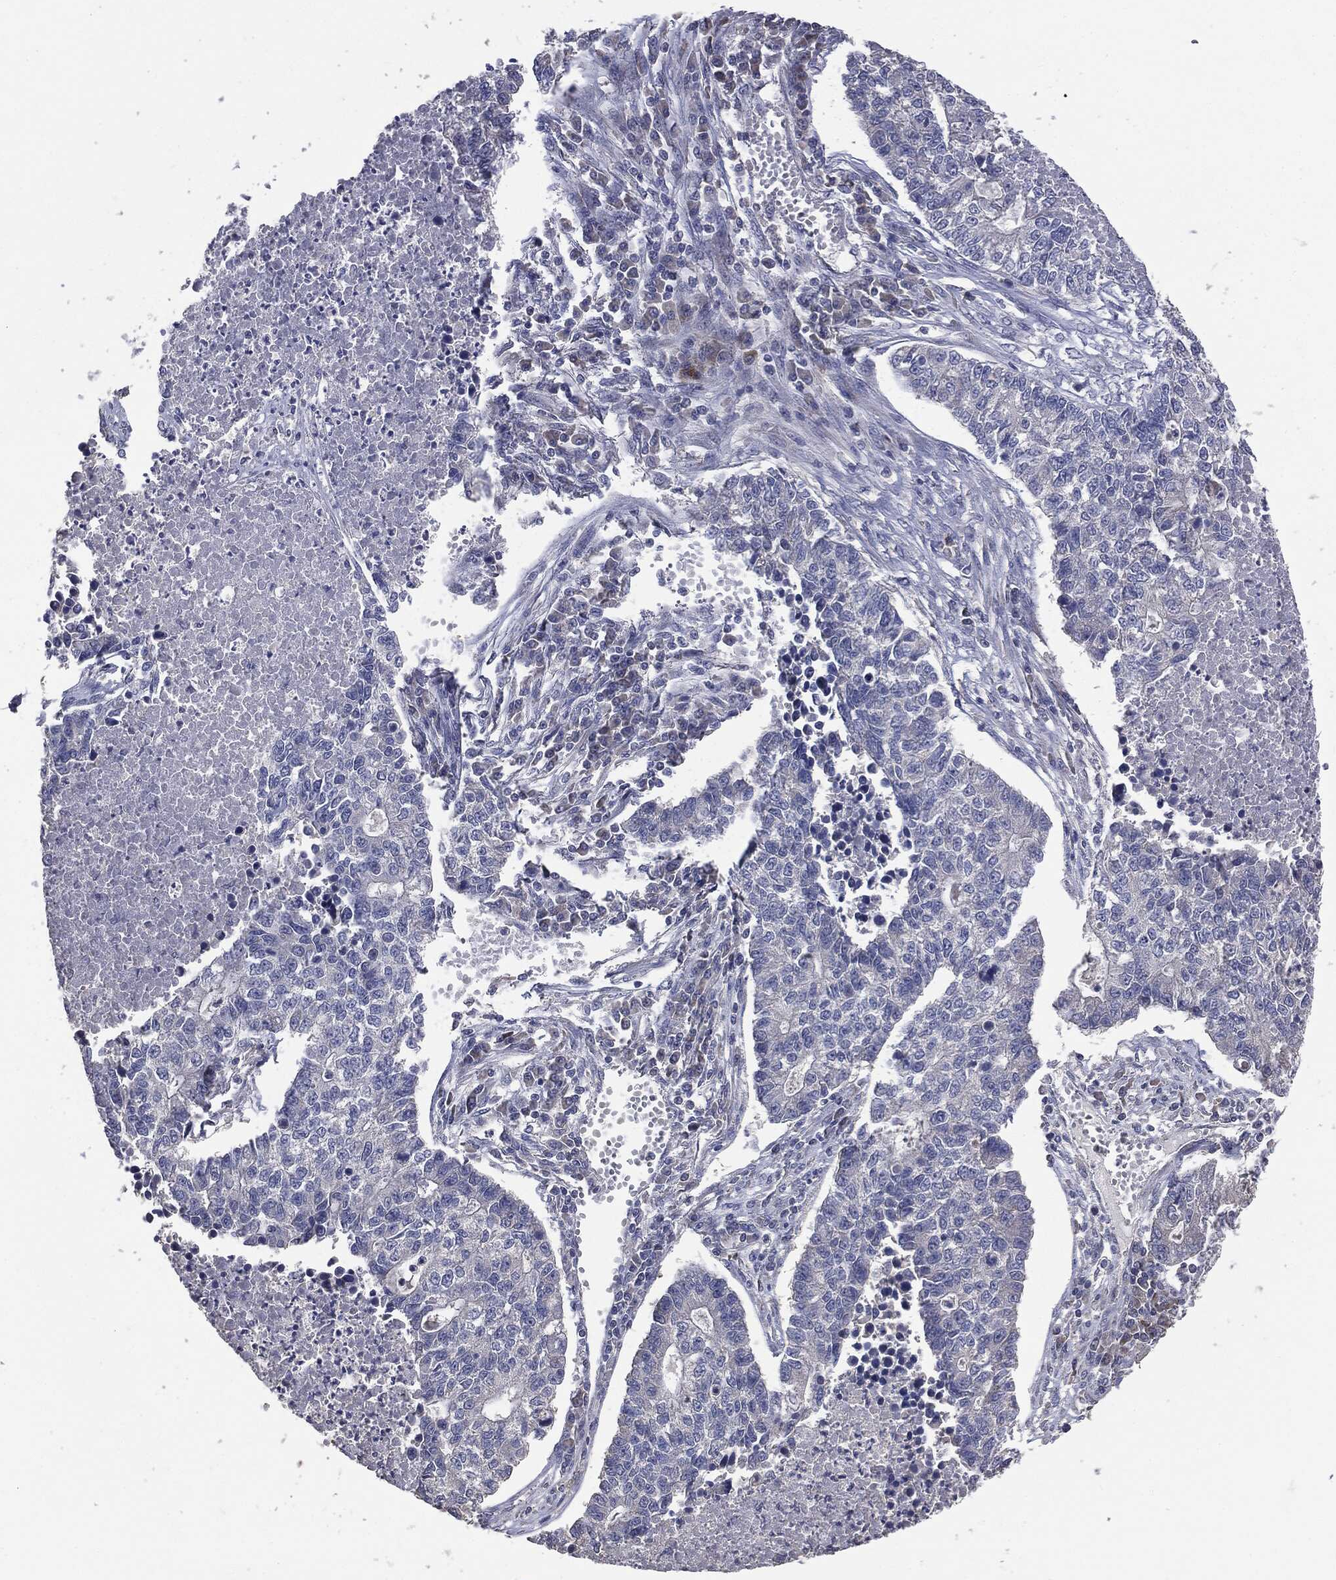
{"staining": {"intensity": "negative", "quantity": "none", "location": "none"}, "tissue": "lung cancer", "cell_type": "Tumor cells", "image_type": "cancer", "snomed": [{"axis": "morphology", "description": "Adenocarcinoma, NOS"}, {"axis": "topography", "description": "Lung"}], "caption": "IHC micrograph of human lung adenocarcinoma stained for a protein (brown), which shows no expression in tumor cells. (Stains: DAB (3,3'-diaminobenzidine) immunohistochemistry with hematoxylin counter stain, Microscopy: brightfield microscopy at high magnification).", "gene": "MTOR", "patient": {"sex": "male", "age": 57}}